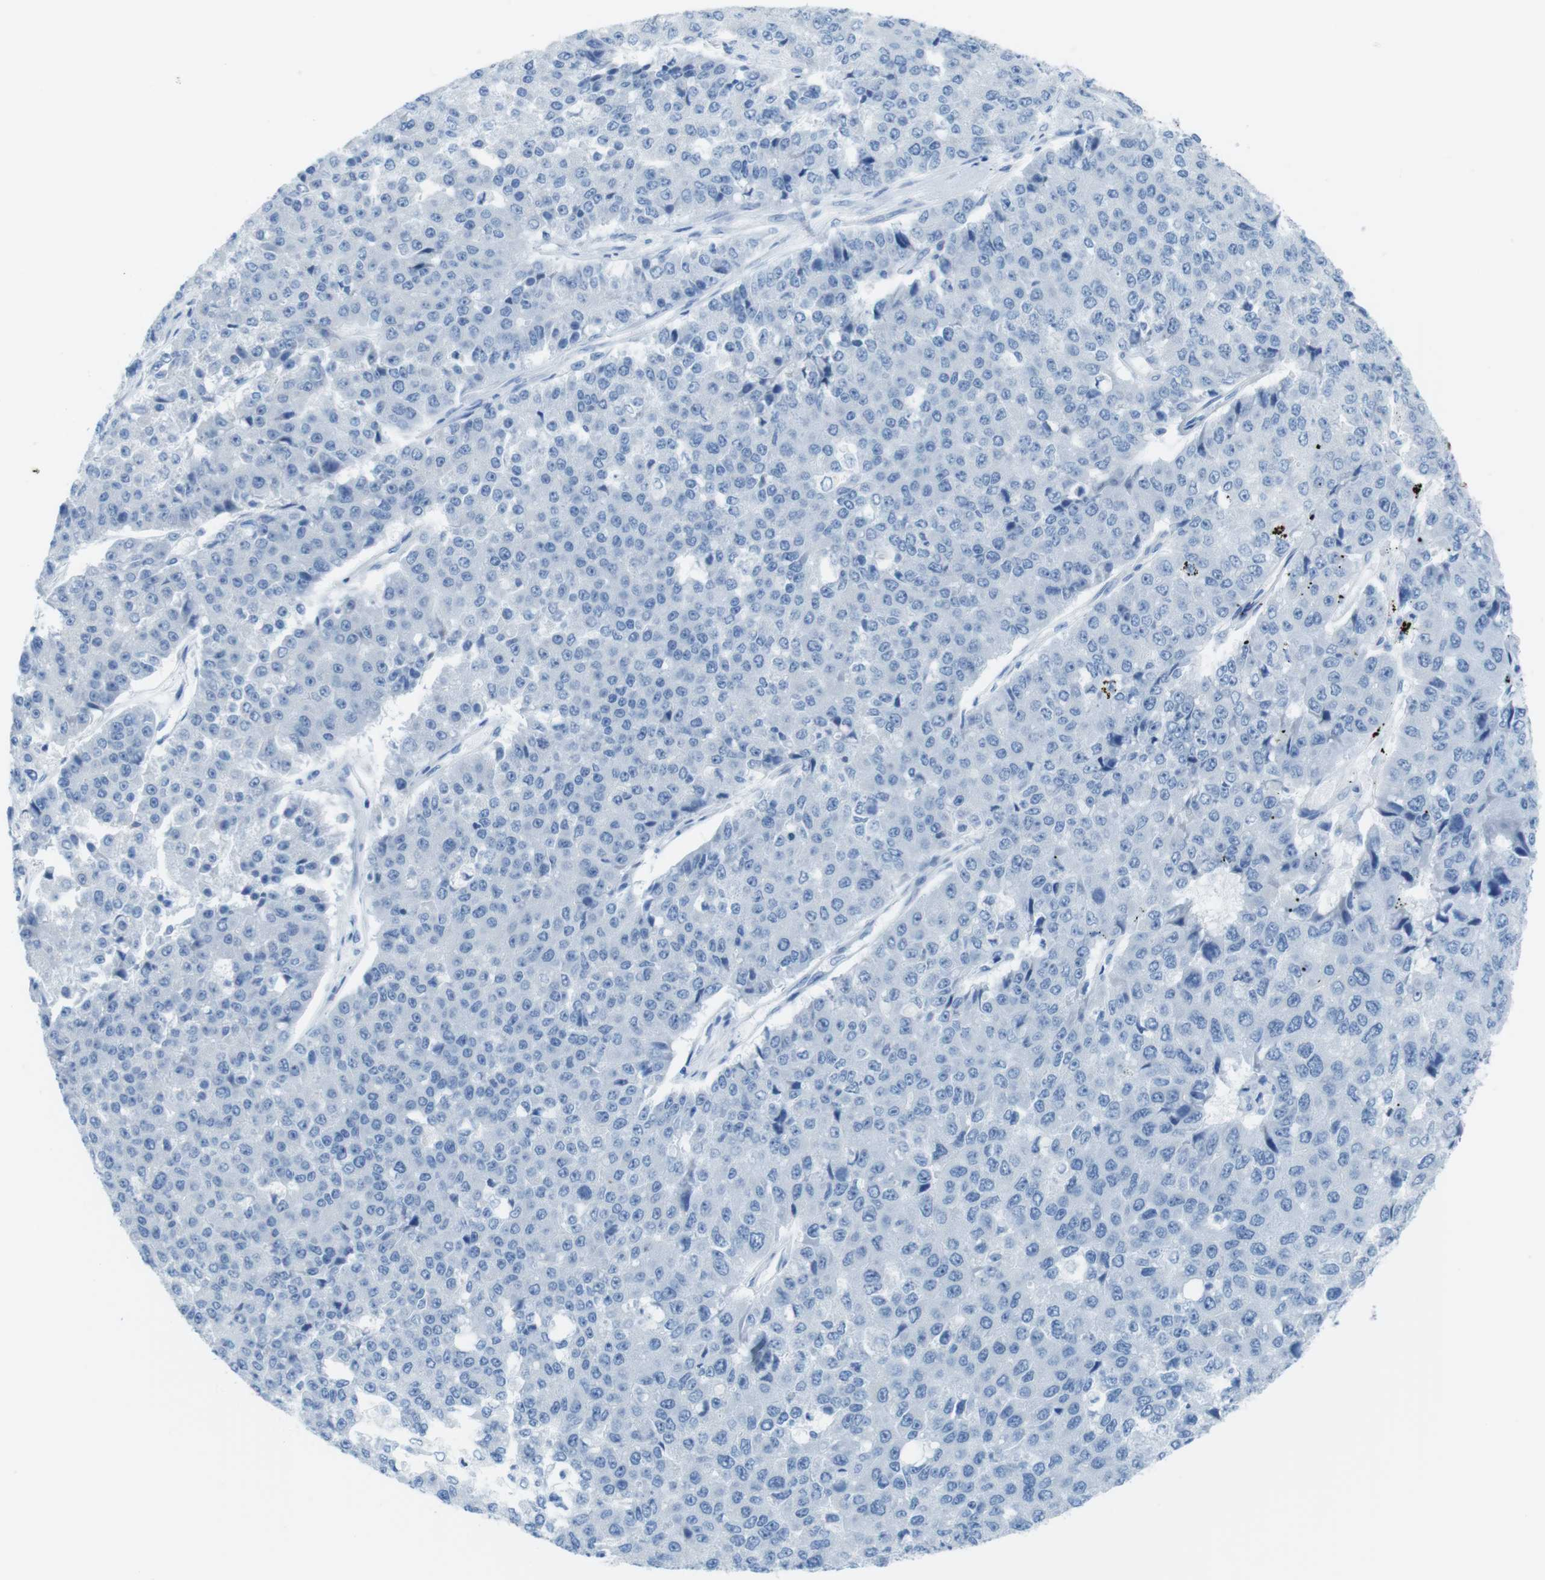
{"staining": {"intensity": "negative", "quantity": "none", "location": "none"}, "tissue": "pancreatic cancer", "cell_type": "Tumor cells", "image_type": "cancer", "snomed": [{"axis": "morphology", "description": "Adenocarcinoma, NOS"}, {"axis": "topography", "description": "Pancreas"}], "caption": "Protein analysis of pancreatic cancer (adenocarcinoma) reveals no significant expression in tumor cells. (Stains: DAB (3,3'-diaminobenzidine) immunohistochemistry with hematoxylin counter stain, Microscopy: brightfield microscopy at high magnification).", "gene": "GAP43", "patient": {"sex": "male", "age": 50}}